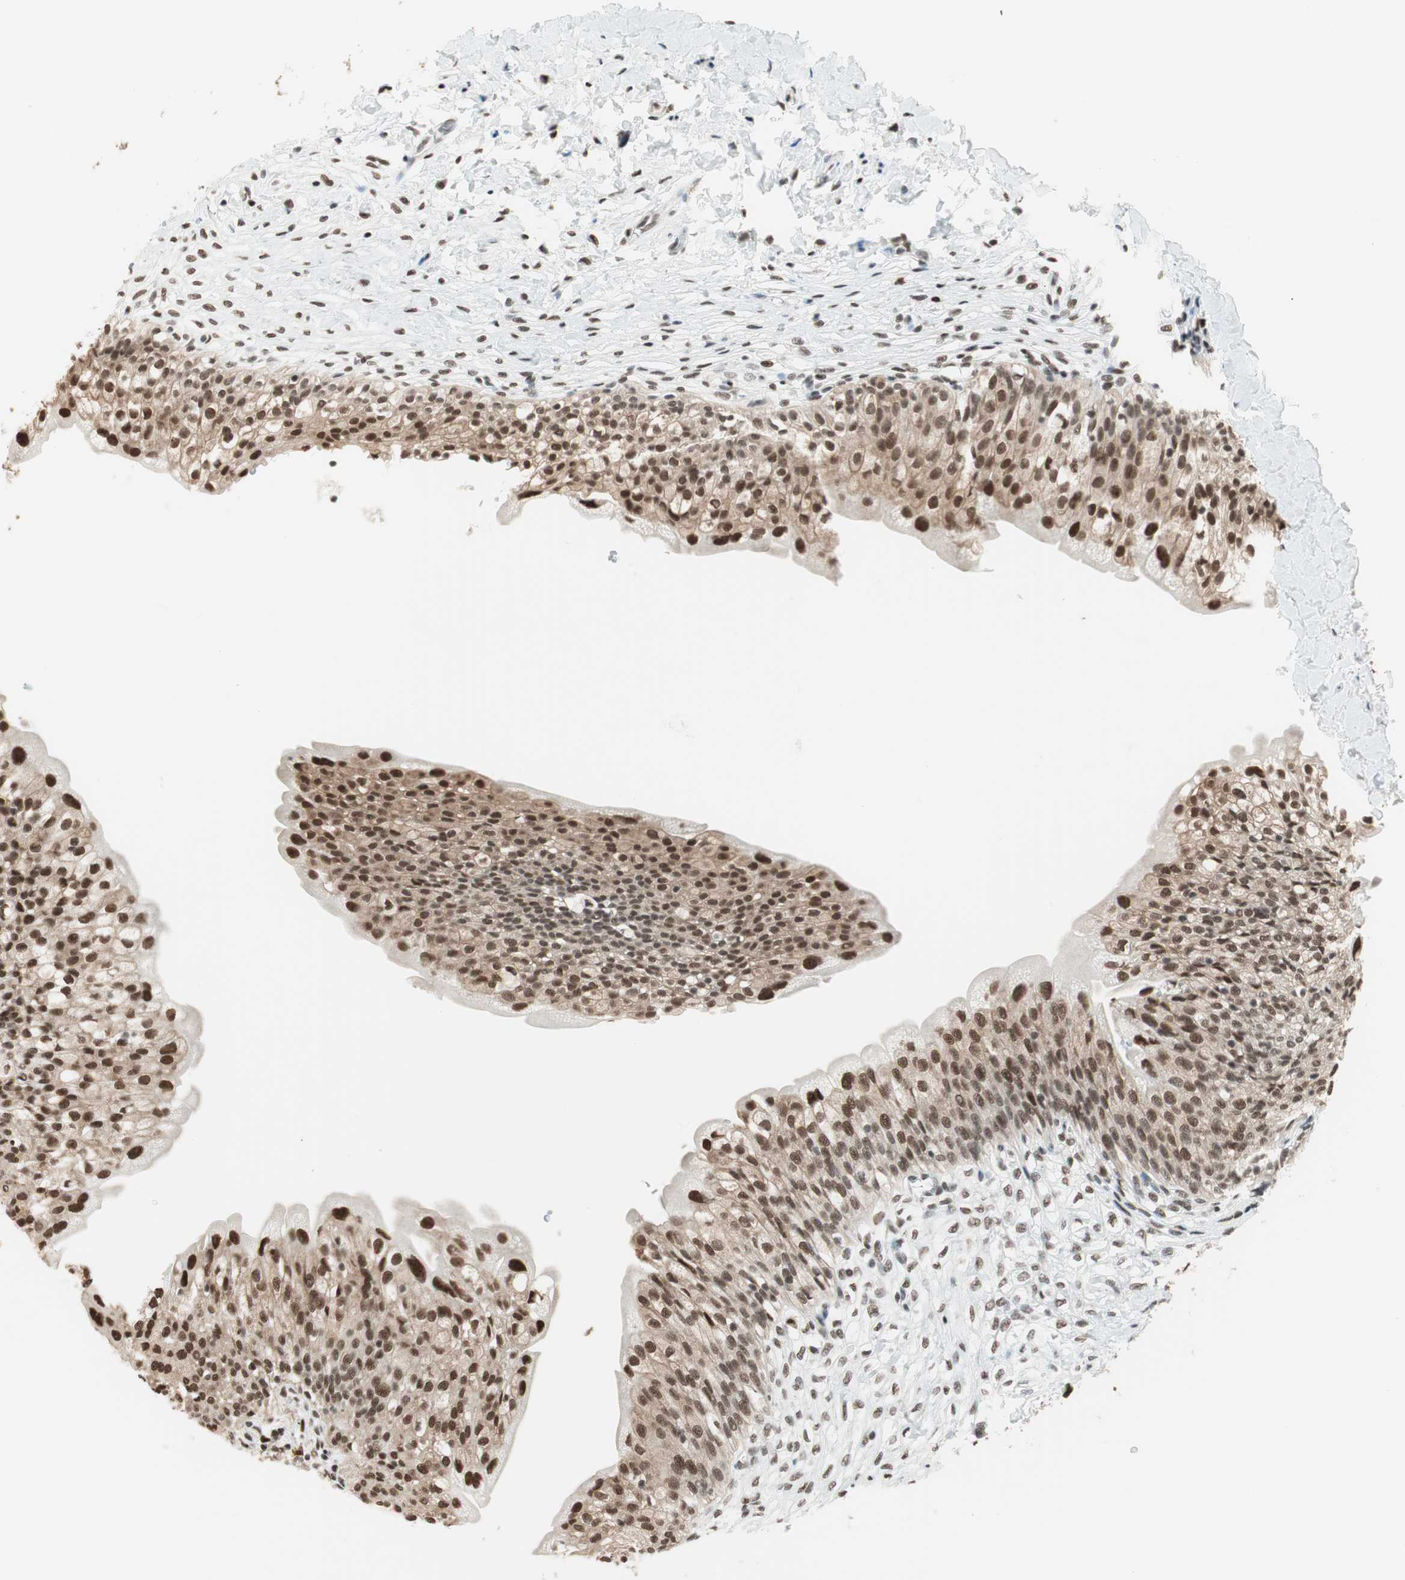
{"staining": {"intensity": "strong", "quantity": ">75%", "location": "nuclear"}, "tissue": "urinary bladder", "cell_type": "Urothelial cells", "image_type": "normal", "snomed": [{"axis": "morphology", "description": "Normal tissue, NOS"}, {"axis": "morphology", "description": "Inflammation, NOS"}, {"axis": "topography", "description": "Urinary bladder"}], "caption": "Immunohistochemical staining of normal urinary bladder exhibits high levels of strong nuclear staining in approximately >75% of urothelial cells. The protein of interest is stained brown, and the nuclei are stained in blue (DAB (3,3'-diaminobenzidine) IHC with brightfield microscopy, high magnification).", "gene": "SMARCE1", "patient": {"sex": "female", "age": 80}}